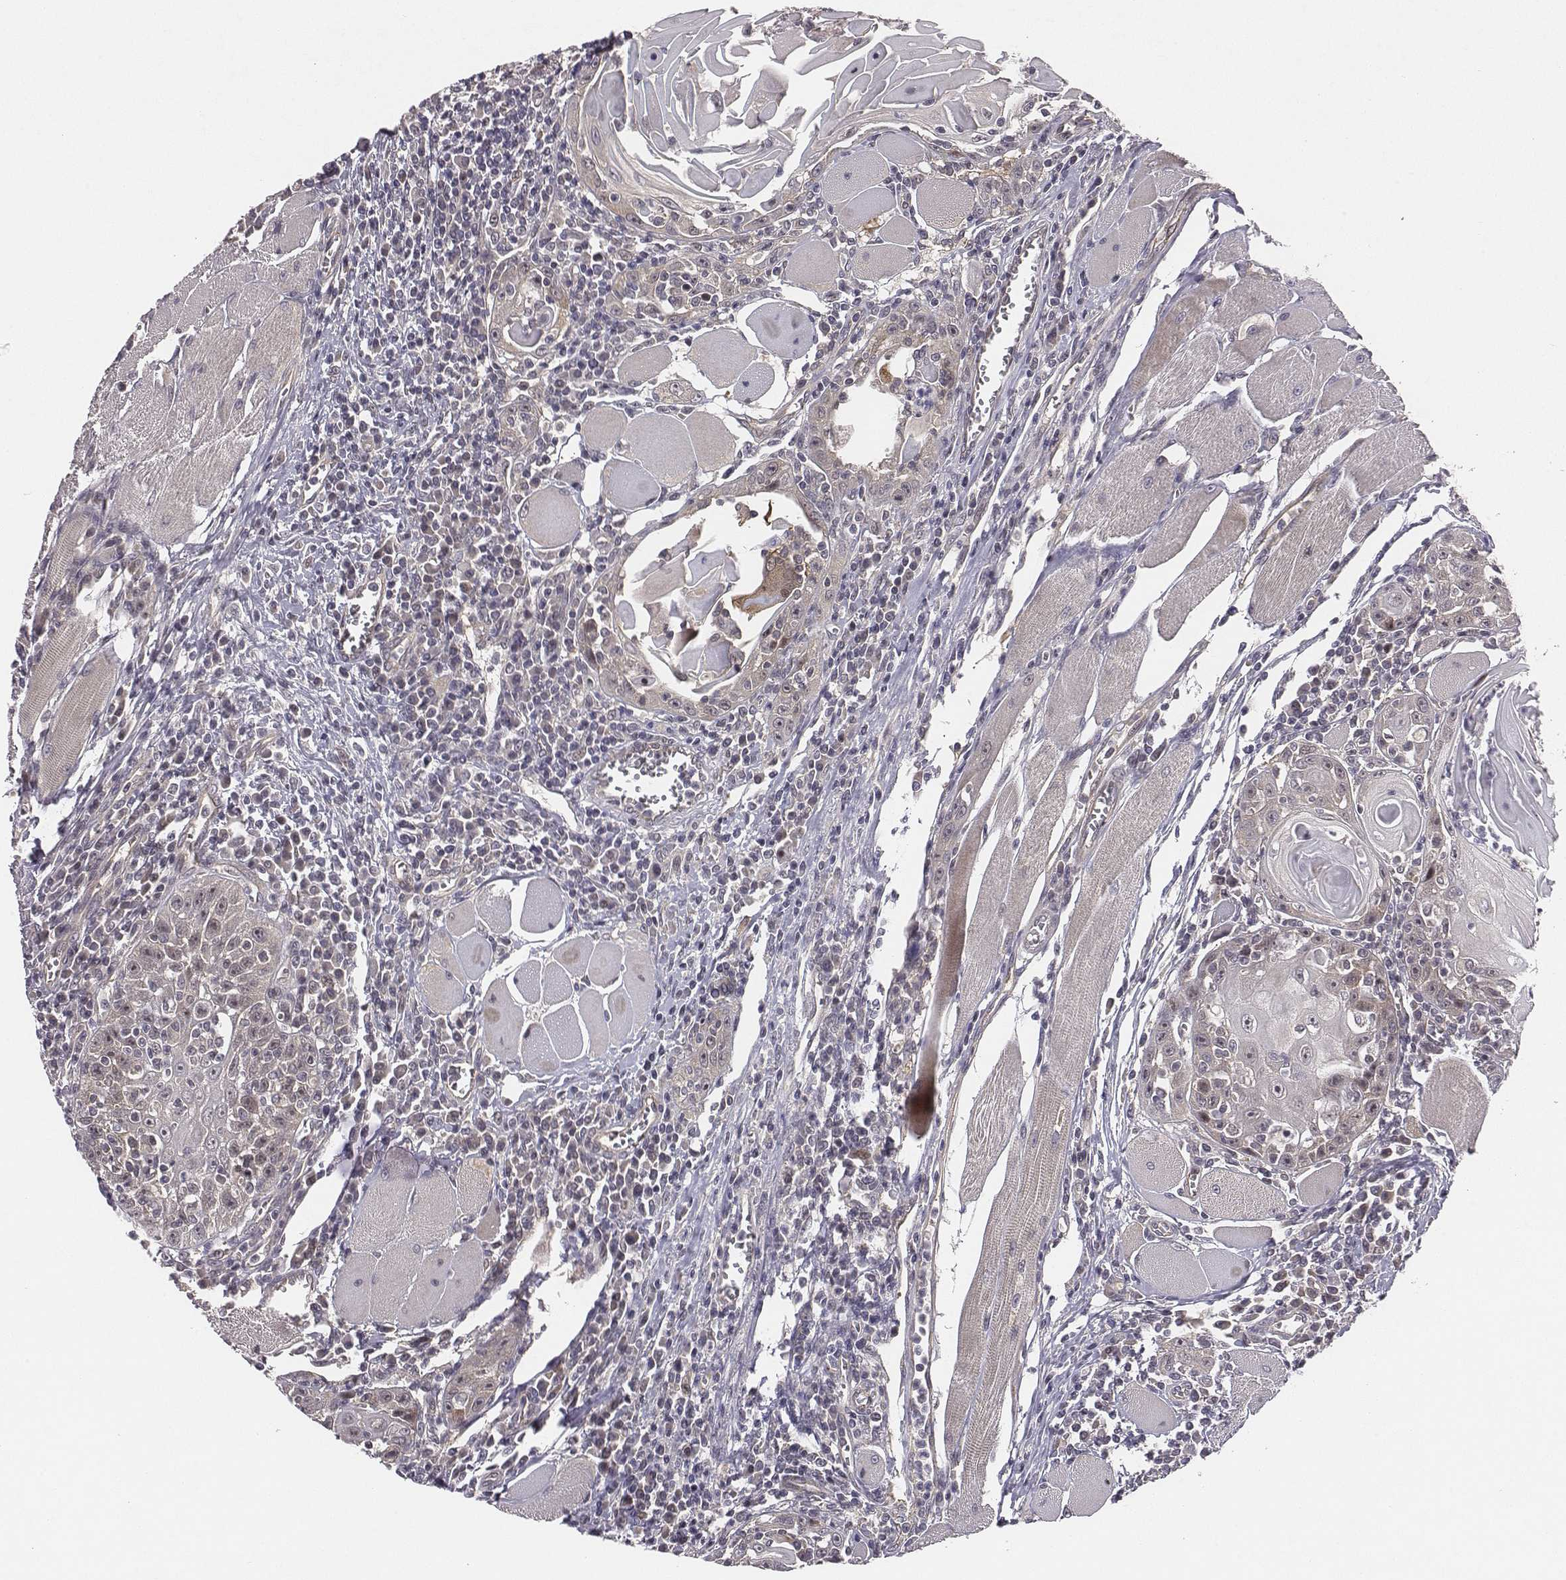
{"staining": {"intensity": "weak", "quantity": ">75%", "location": "cytoplasmic/membranous"}, "tissue": "head and neck cancer", "cell_type": "Tumor cells", "image_type": "cancer", "snomed": [{"axis": "morphology", "description": "Normal tissue, NOS"}, {"axis": "morphology", "description": "Squamous cell carcinoma, NOS"}, {"axis": "topography", "description": "Oral tissue"}, {"axis": "topography", "description": "Head-Neck"}], "caption": "Head and neck cancer stained with a protein marker exhibits weak staining in tumor cells.", "gene": "SMURF2", "patient": {"sex": "male", "age": 52}}